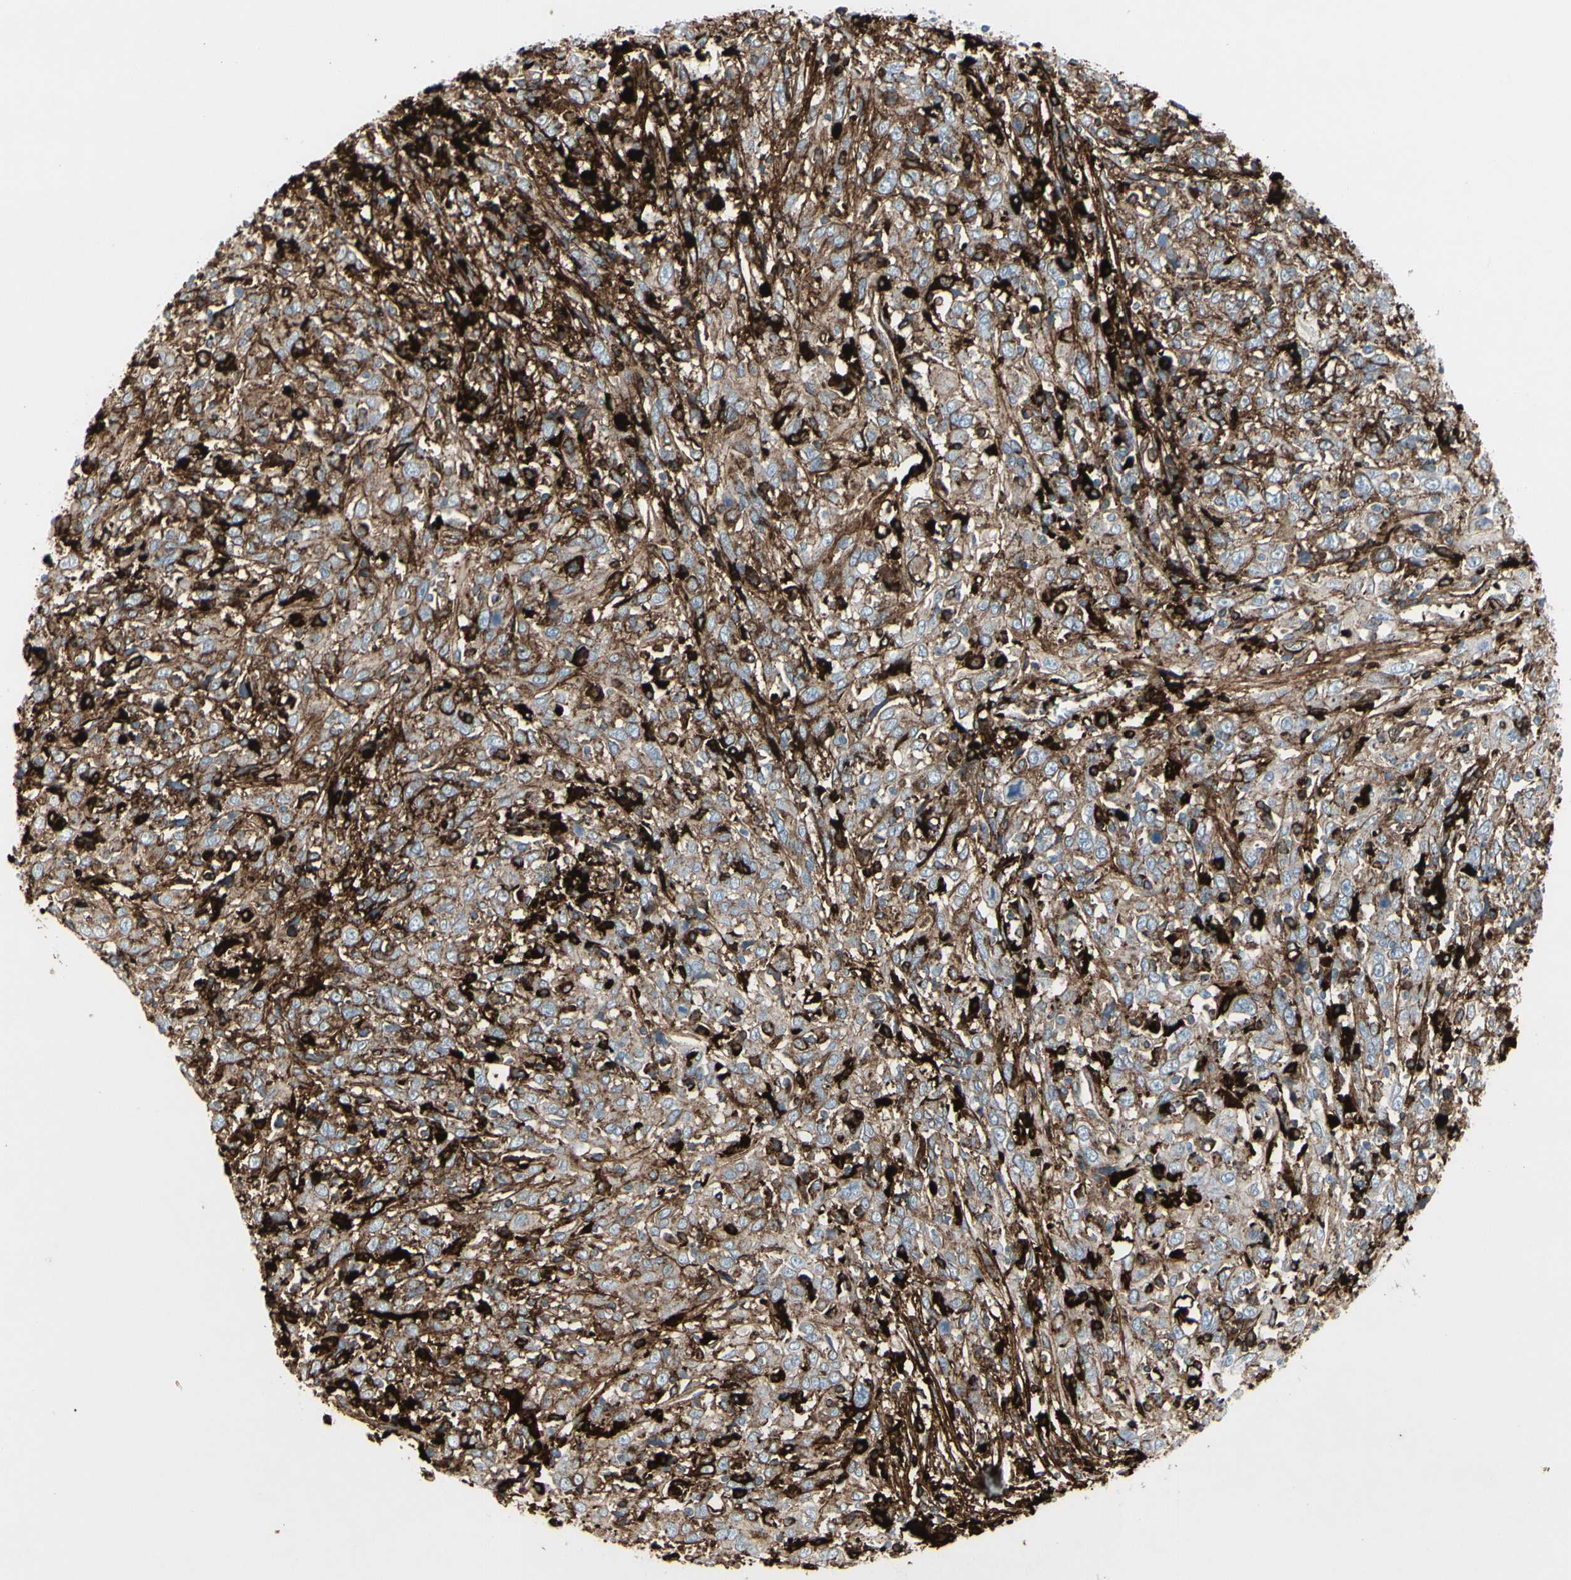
{"staining": {"intensity": "moderate", "quantity": ">75%", "location": "cytoplasmic/membranous"}, "tissue": "cervical cancer", "cell_type": "Tumor cells", "image_type": "cancer", "snomed": [{"axis": "morphology", "description": "Squamous cell carcinoma, NOS"}, {"axis": "topography", "description": "Cervix"}], "caption": "IHC micrograph of cervical squamous cell carcinoma stained for a protein (brown), which shows medium levels of moderate cytoplasmic/membranous staining in approximately >75% of tumor cells.", "gene": "IGHG1", "patient": {"sex": "female", "age": 46}}